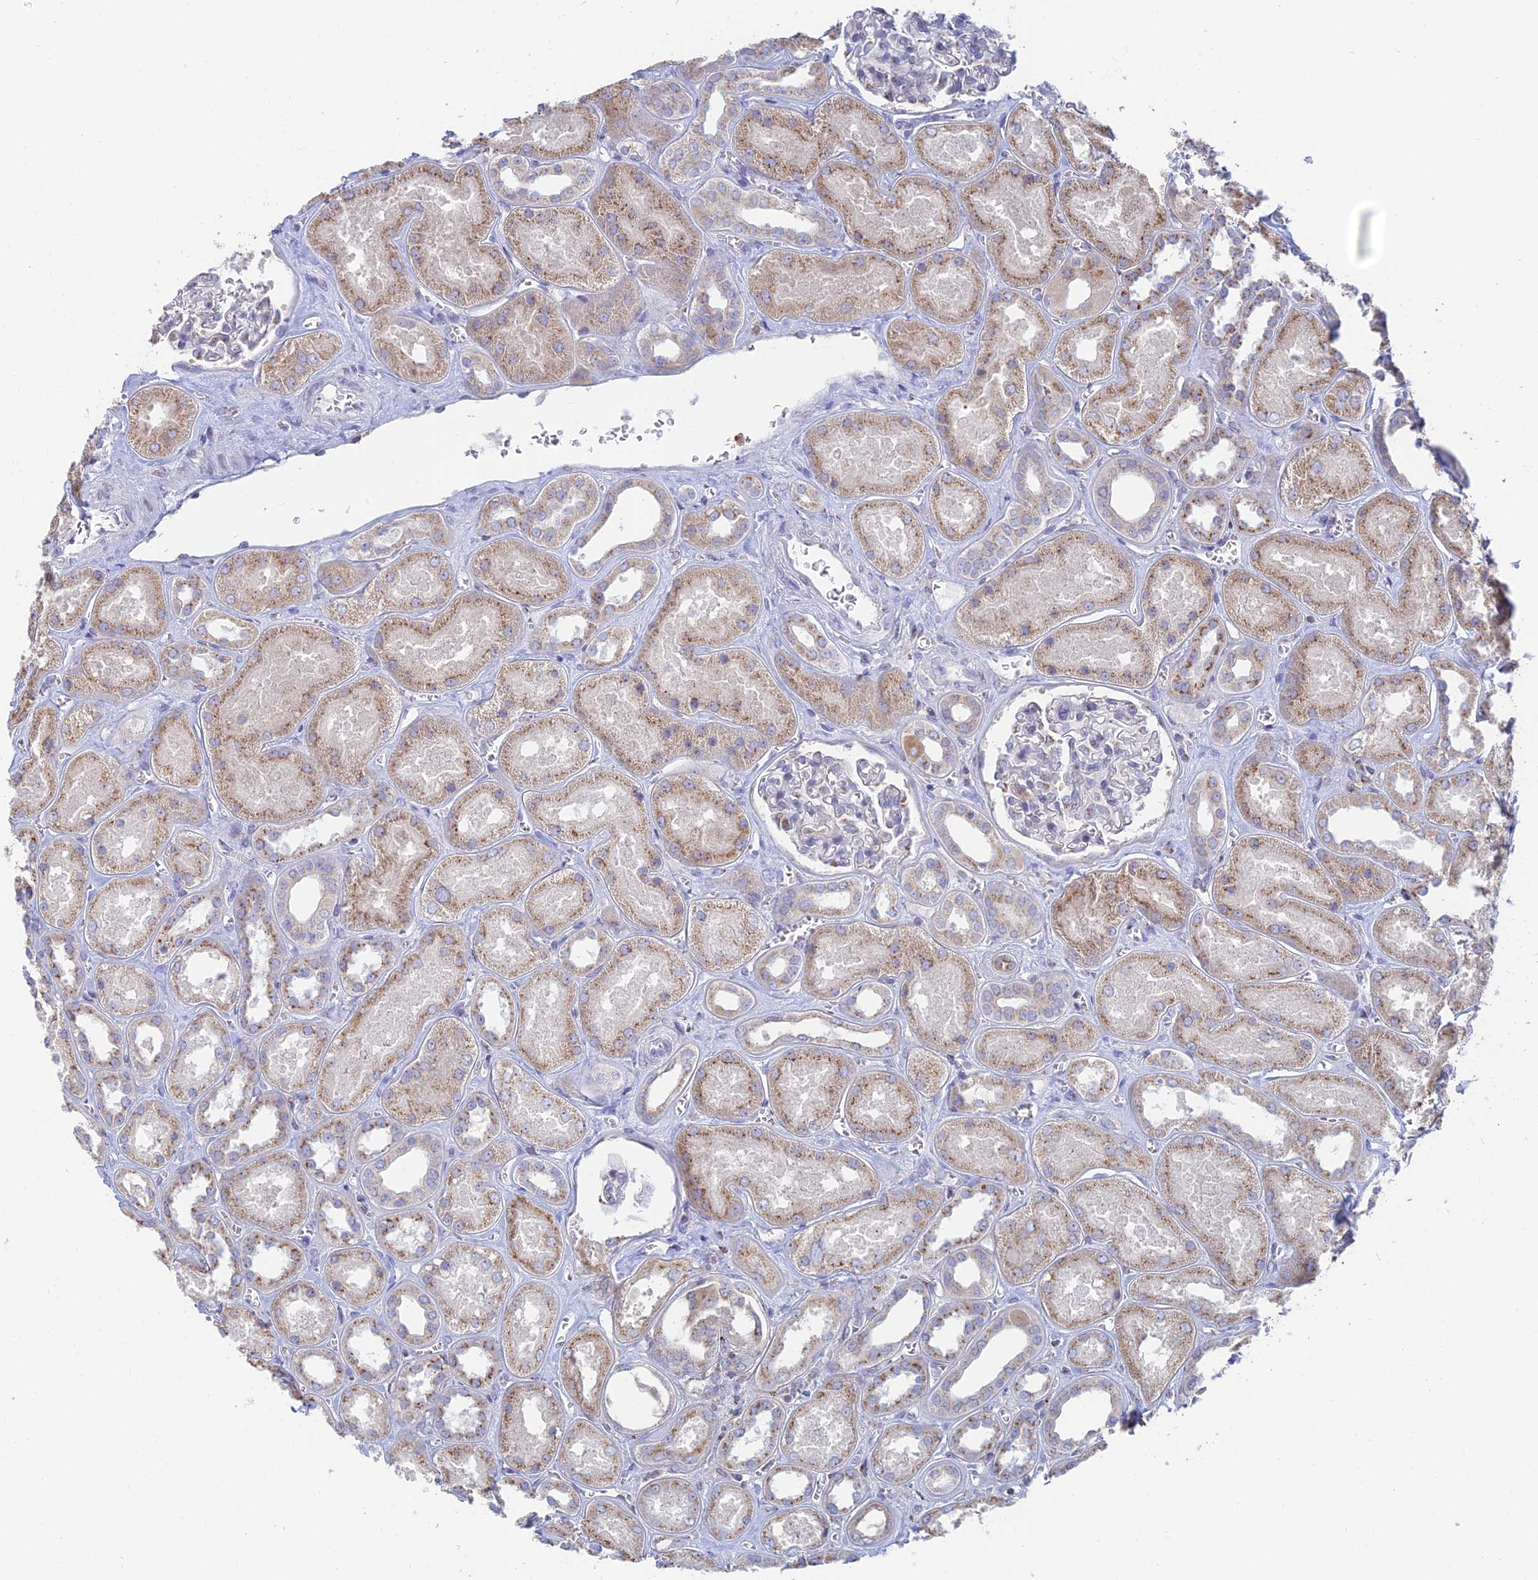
{"staining": {"intensity": "negative", "quantity": "none", "location": "none"}, "tissue": "kidney", "cell_type": "Cells in glomeruli", "image_type": "normal", "snomed": [{"axis": "morphology", "description": "Normal tissue, NOS"}, {"axis": "morphology", "description": "Adenocarcinoma, NOS"}, {"axis": "topography", "description": "Kidney"}], "caption": "IHC image of unremarkable kidney: human kidney stained with DAB reveals no significant protein expression in cells in glomeruli.", "gene": "ENSG00000267561", "patient": {"sex": "female", "age": 68}}